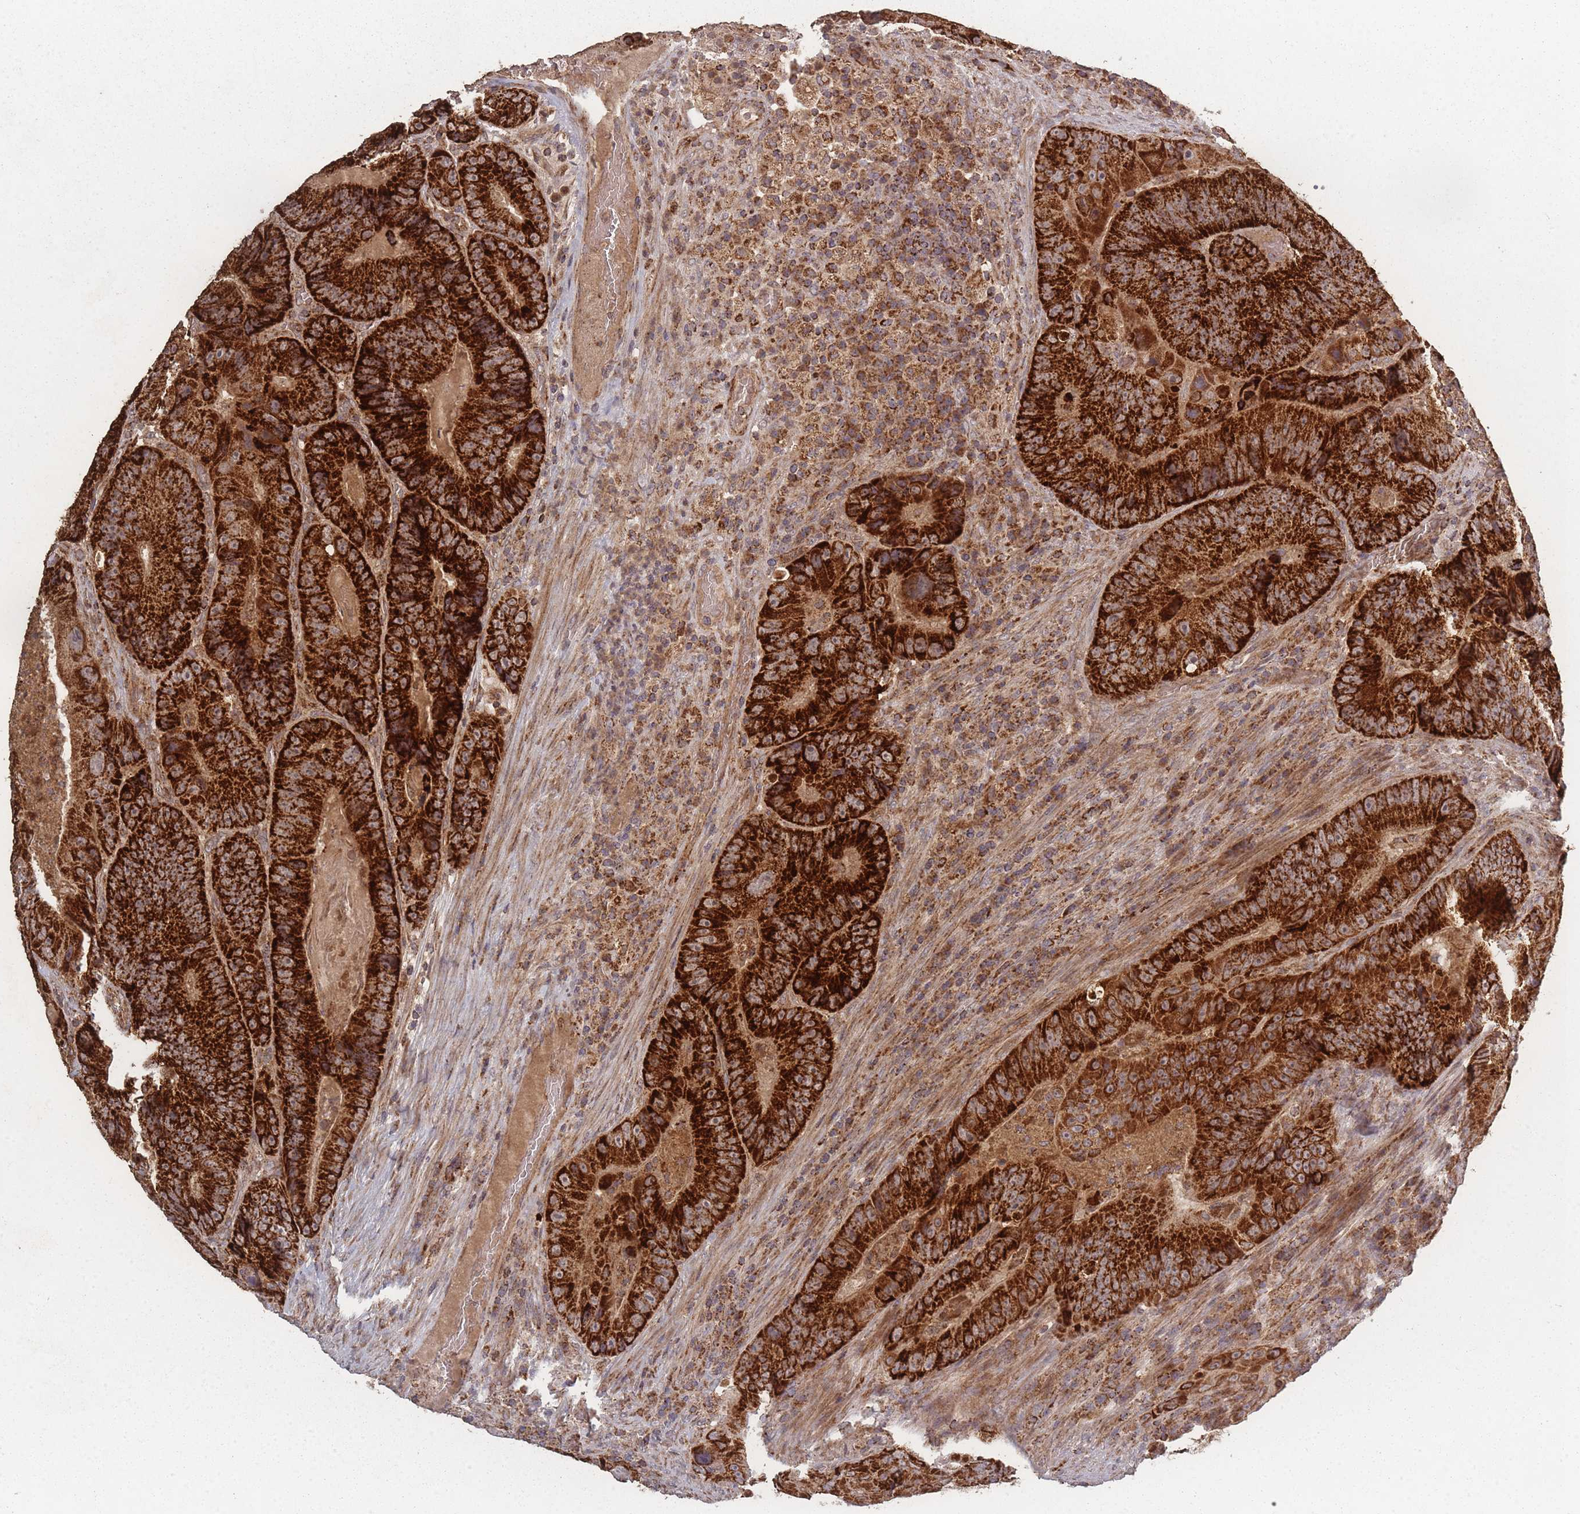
{"staining": {"intensity": "strong", "quantity": ">75%", "location": "cytoplasmic/membranous"}, "tissue": "colorectal cancer", "cell_type": "Tumor cells", "image_type": "cancer", "snomed": [{"axis": "morphology", "description": "Adenocarcinoma, NOS"}, {"axis": "topography", "description": "Colon"}], "caption": "Protein staining exhibits strong cytoplasmic/membranous expression in approximately >75% of tumor cells in colorectal cancer (adenocarcinoma).", "gene": "LYRM7", "patient": {"sex": "female", "age": 86}}